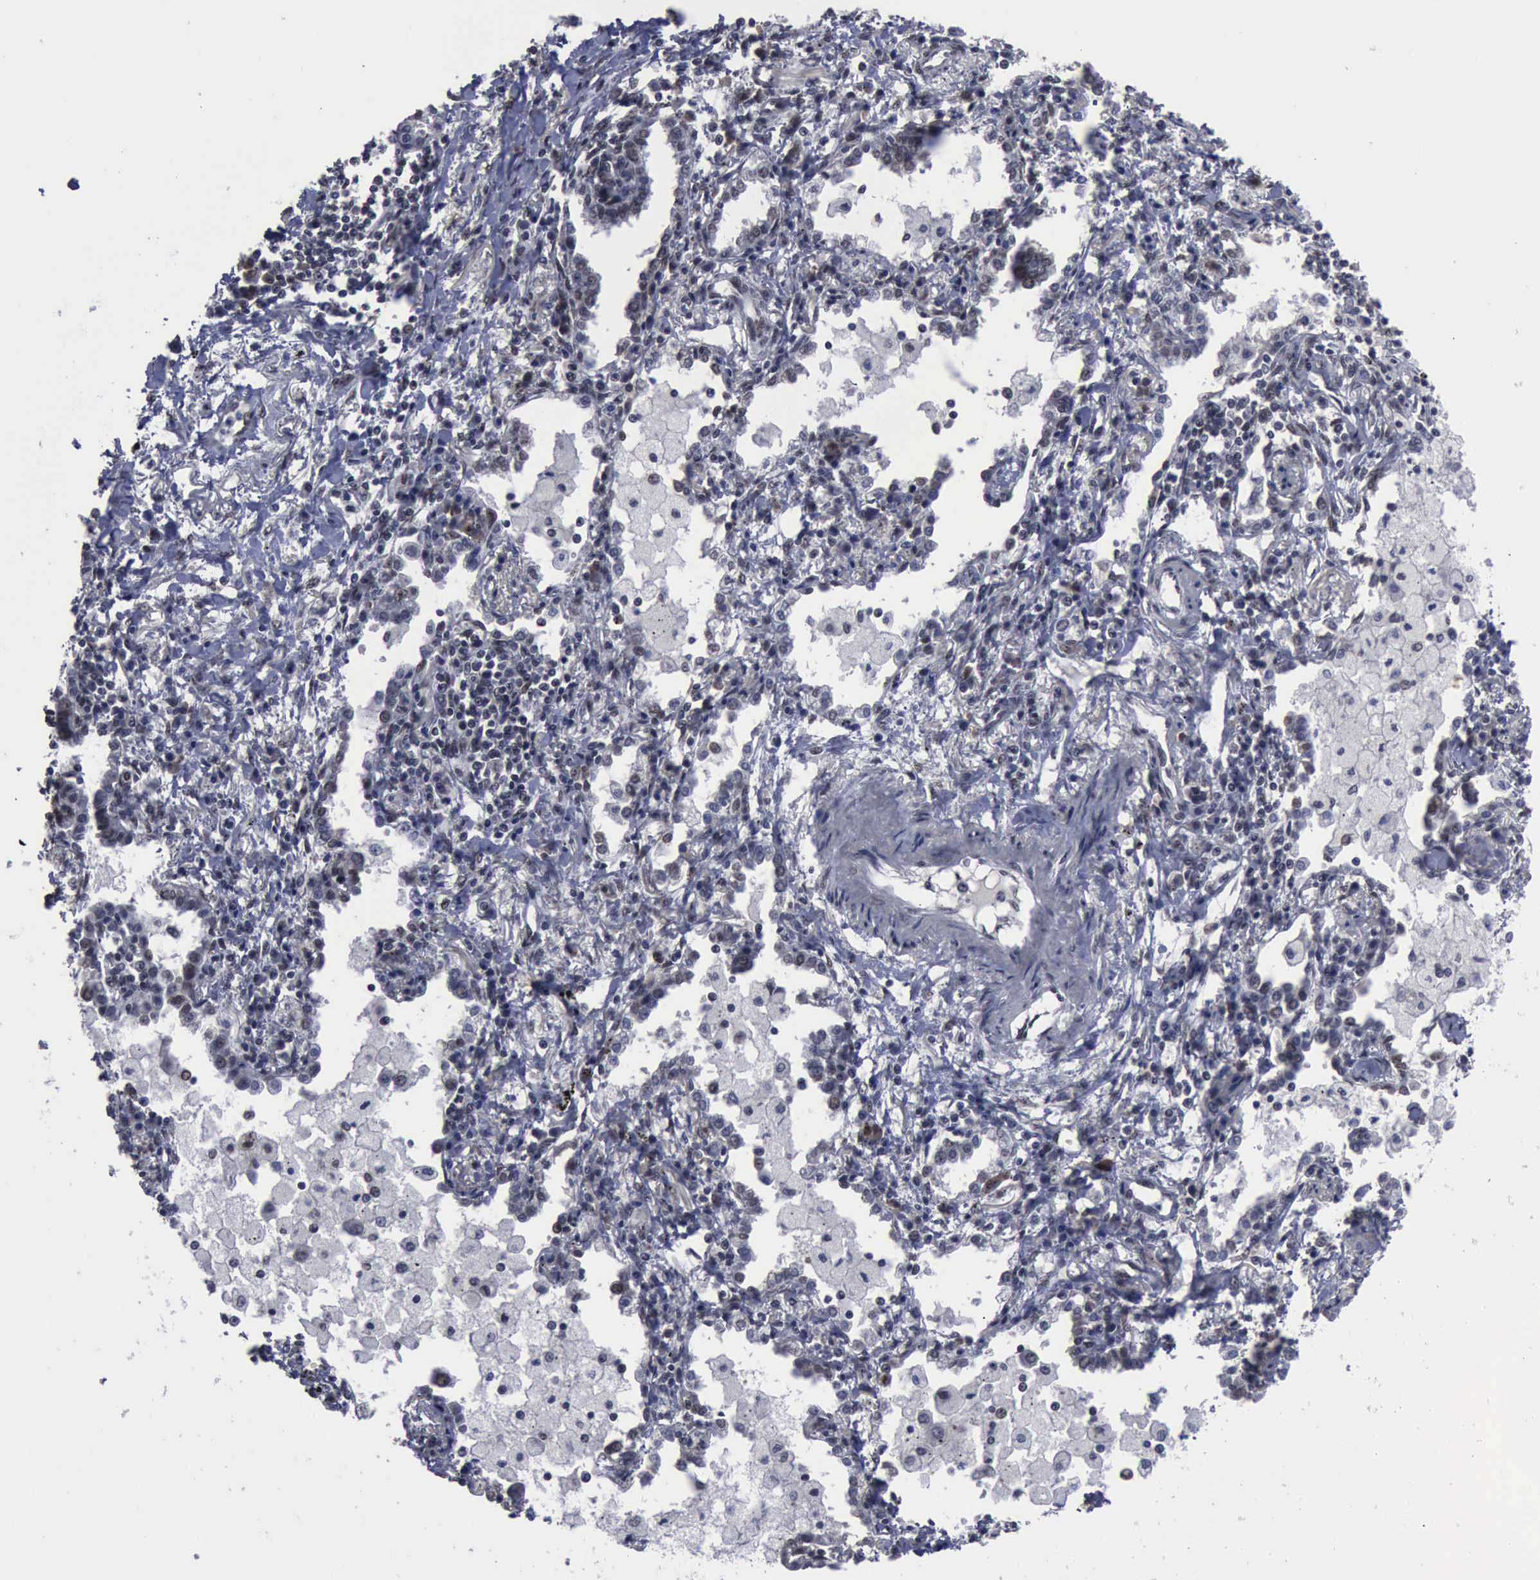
{"staining": {"intensity": "weak", "quantity": "<25%", "location": "nuclear"}, "tissue": "lung cancer", "cell_type": "Tumor cells", "image_type": "cancer", "snomed": [{"axis": "morphology", "description": "Adenocarcinoma, NOS"}, {"axis": "topography", "description": "Lung"}], "caption": "A high-resolution histopathology image shows immunohistochemistry staining of lung adenocarcinoma, which shows no significant staining in tumor cells. (Brightfield microscopy of DAB (3,3'-diaminobenzidine) immunohistochemistry at high magnification).", "gene": "RTCB", "patient": {"sex": "male", "age": 60}}